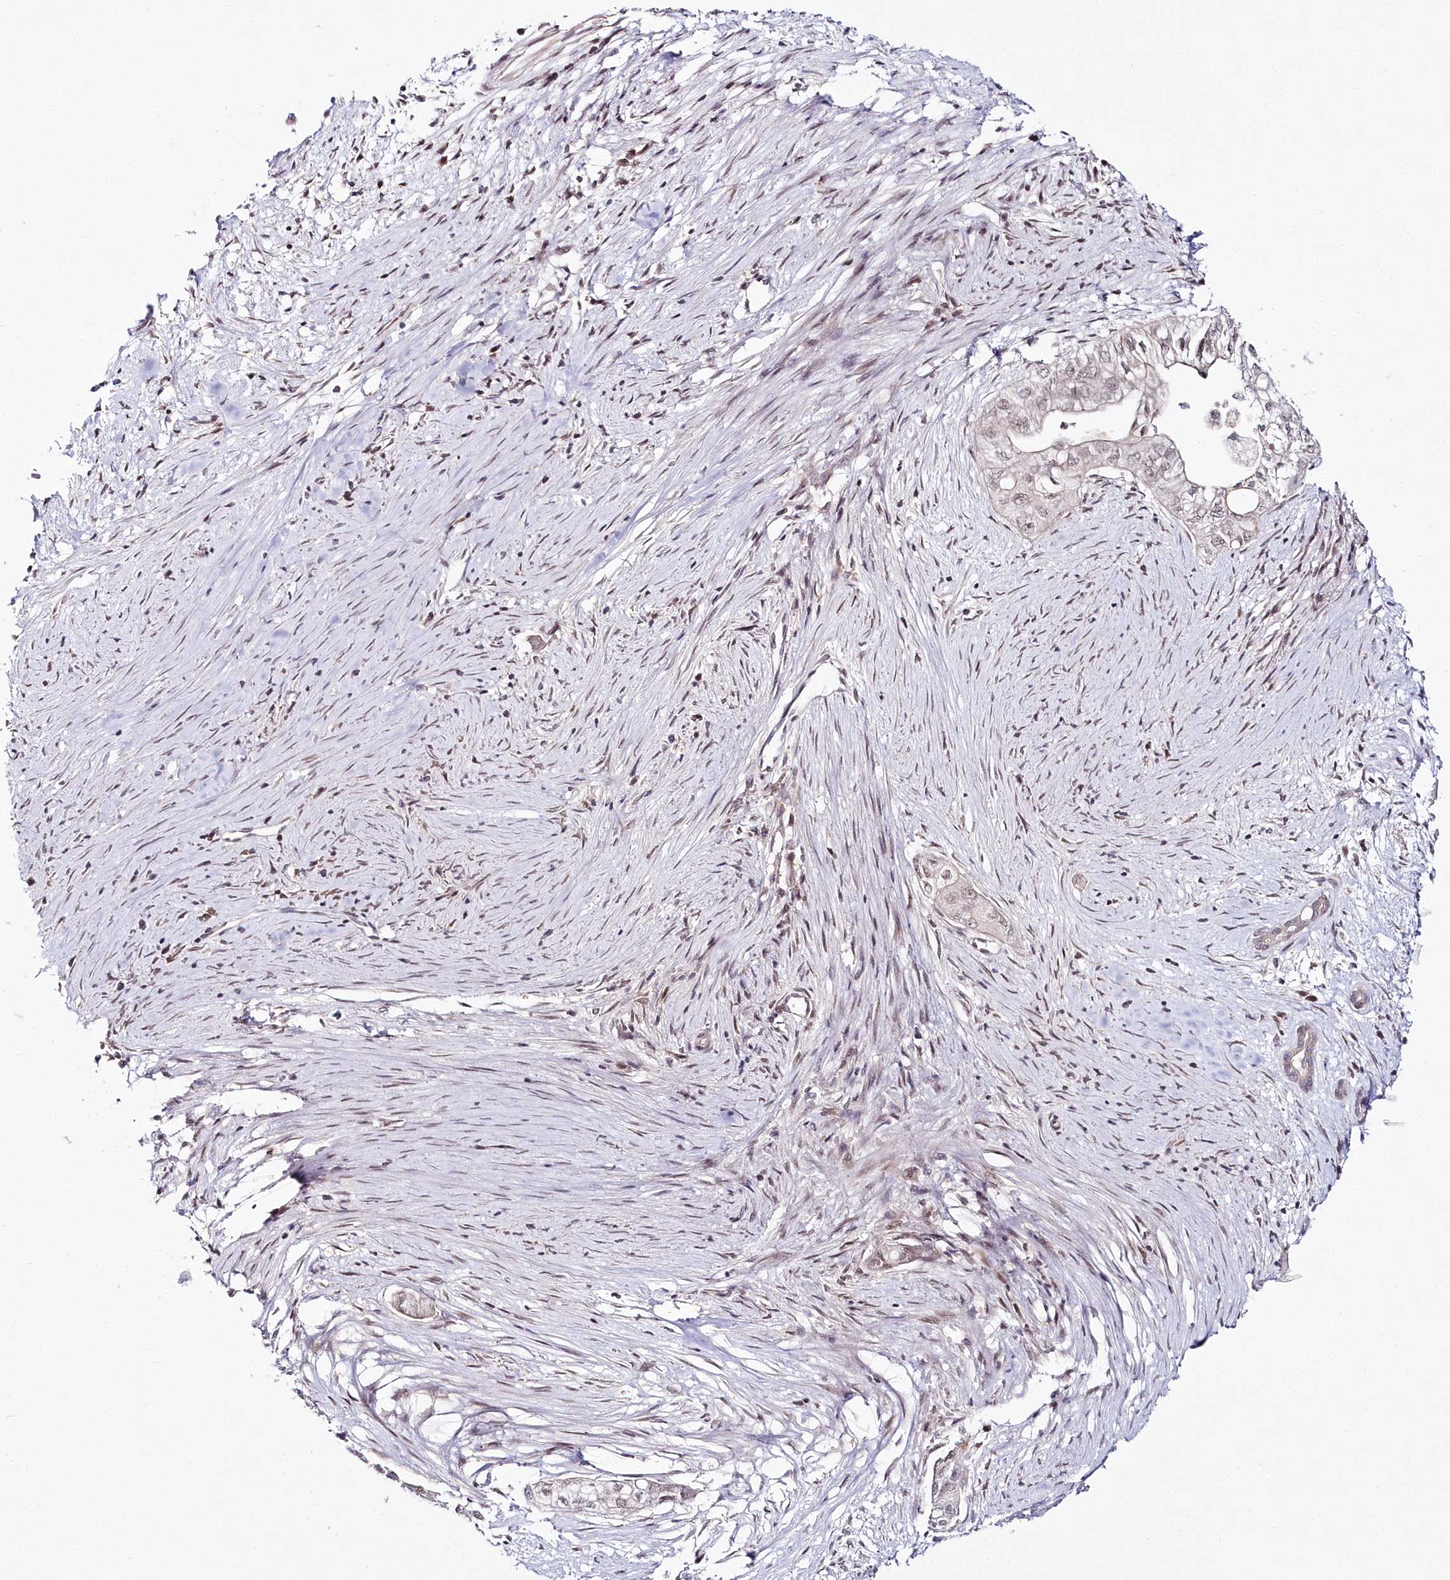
{"staining": {"intensity": "weak", "quantity": "25%-75%", "location": "nuclear"}, "tissue": "pancreatic cancer", "cell_type": "Tumor cells", "image_type": "cancer", "snomed": [{"axis": "morphology", "description": "Adenocarcinoma, NOS"}, {"axis": "topography", "description": "Pancreas"}], "caption": "An image showing weak nuclear staining in approximately 25%-75% of tumor cells in pancreatic adenocarcinoma, as visualized by brown immunohistochemical staining.", "gene": "HYCC2", "patient": {"sex": "male", "age": 72}}